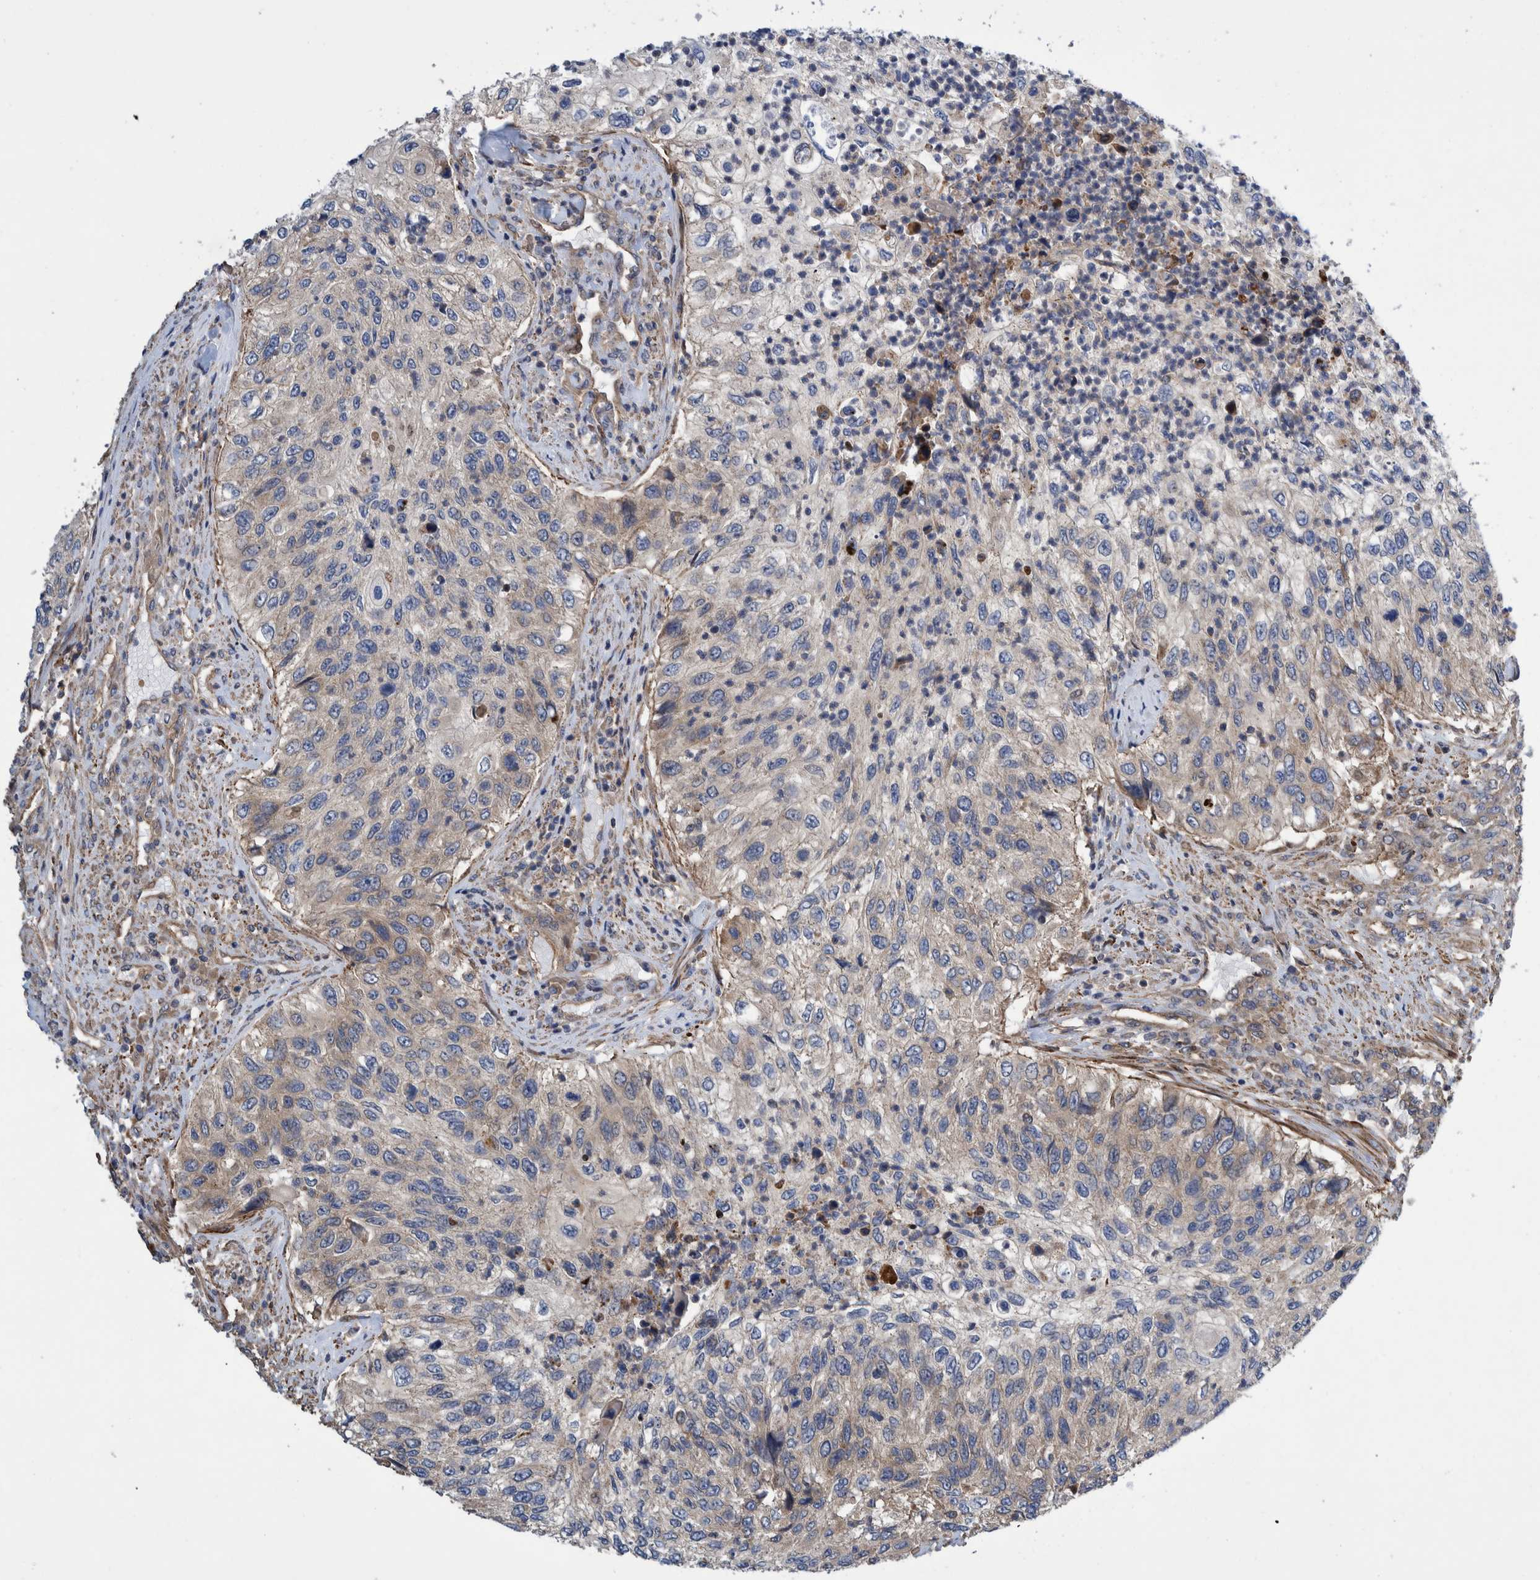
{"staining": {"intensity": "weak", "quantity": ">75%", "location": "cytoplasmic/membranous"}, "tissue": "urothelial cancer", "cell_type": "Tumor cells", "image_type": "cancer", "snomed": [{"axis": "morphology", "description": "Urothelial carcinoma, High grade"}, {"axis": "topography", "description": "Urinary bladder"}], "caption": "DAB immunohistochemical staining of human urothelial carcinoma (high-grade) demonstrates weak cytoplasmic/membranous protein positivity in approximately >75% of tumor cells.", "gene": "GRPEL2", "patient": {"sex": "female", "age": 60}}